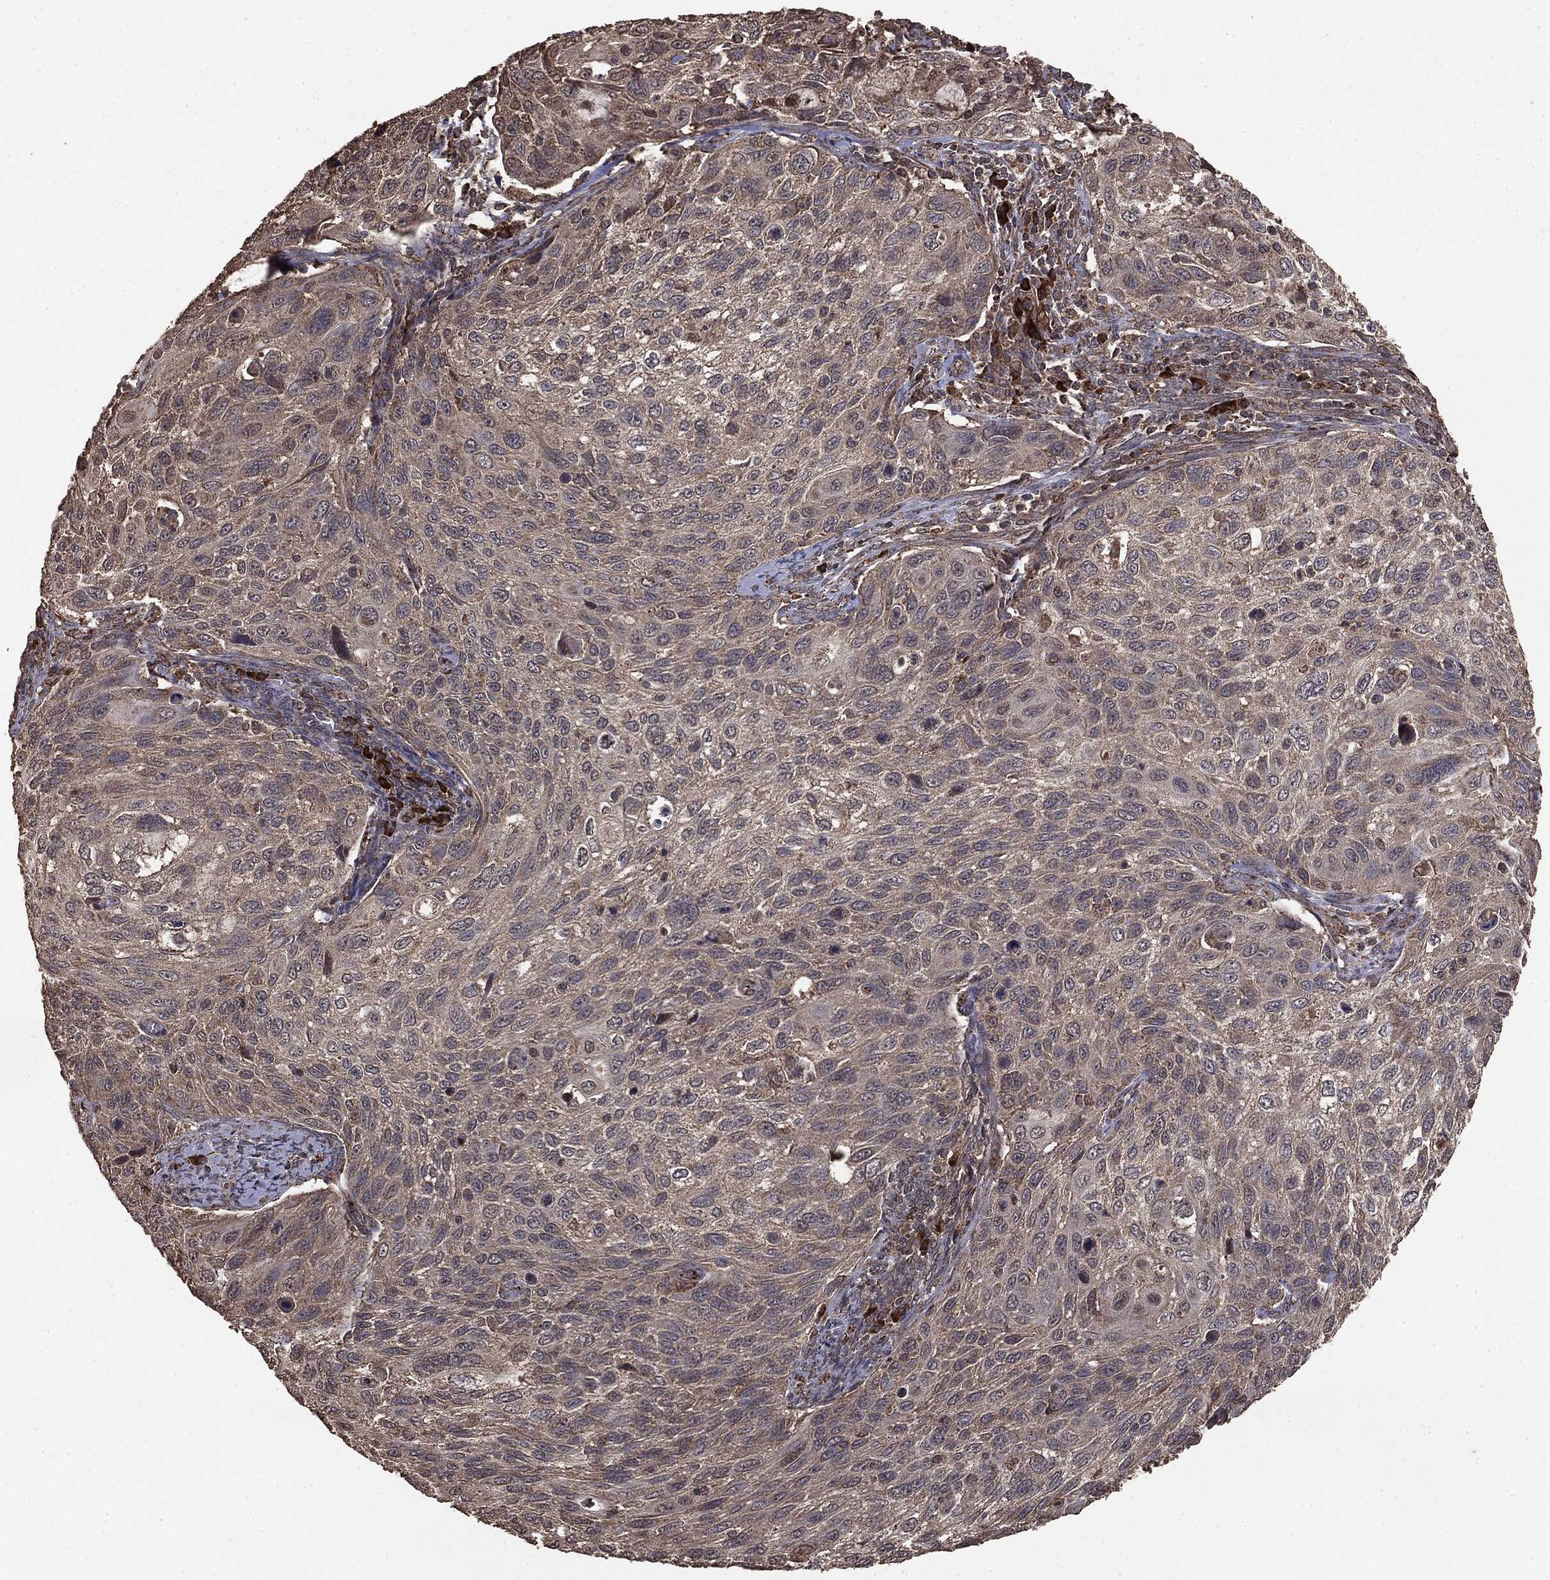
{"staining": {"intensity": "negative", "quantity": "none", "location": "none"}, "tissue": "cervical cancer", "cell_type": "Tumor cells", "image_type": "cancer", "snomed": [{"axis": "morphology", "description": "Squamous cell carcinoma, NOS"}, {"axis": "topography", "description": "Cervix"}], "caption": "The micrograph exhibits no significant positivity in tumor cells of cervical cancer. (Brightfield microscopy of DAB immunohistochemistry at high magnification).", "gene": "MTOR", "patient": {"sex": "female", "age": 70}}